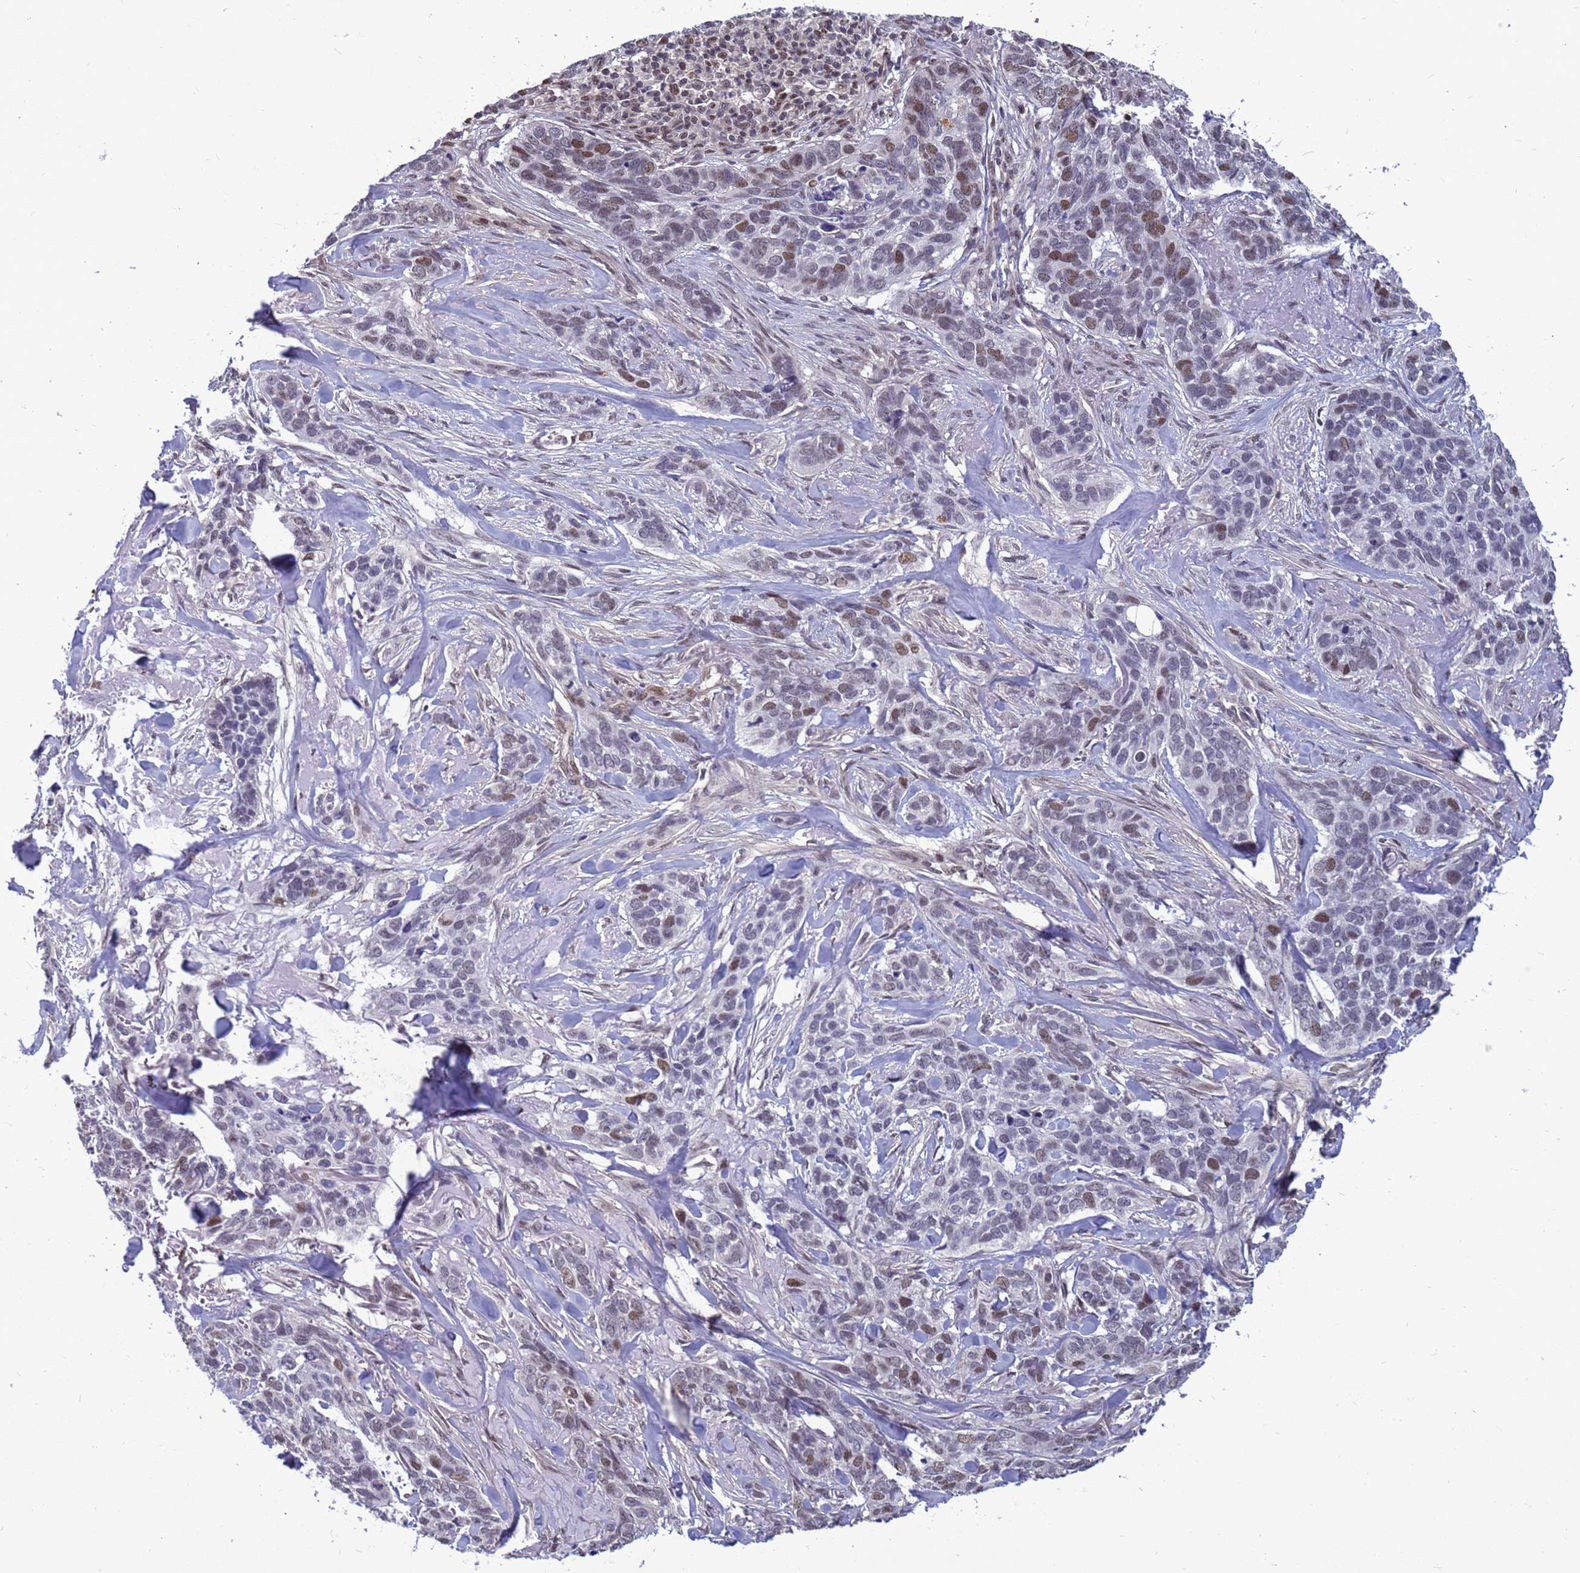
{"staining": {"intensity": "moderate", "quantity": "<25%", "location": "nuclear"}, "tissue": "skin cancer", "cell_type": "Tumor cells", "image_type": "cancer", "snomed": [{"axis": "morphology", "description": "Basal cell carcinoma"}, {"axis": "topography", "description": "Skin"}], "caption": "IHC micrograph of neoplastic tissue: skin basal cell carcinoma stained using IHC reveals low levels of moderate protein expression localized specifically in the nuclear of tumor cells, appearing as a nuclear brown color.", "gene": "NSL1", "patient": {"sex": "male", "age": 86}}